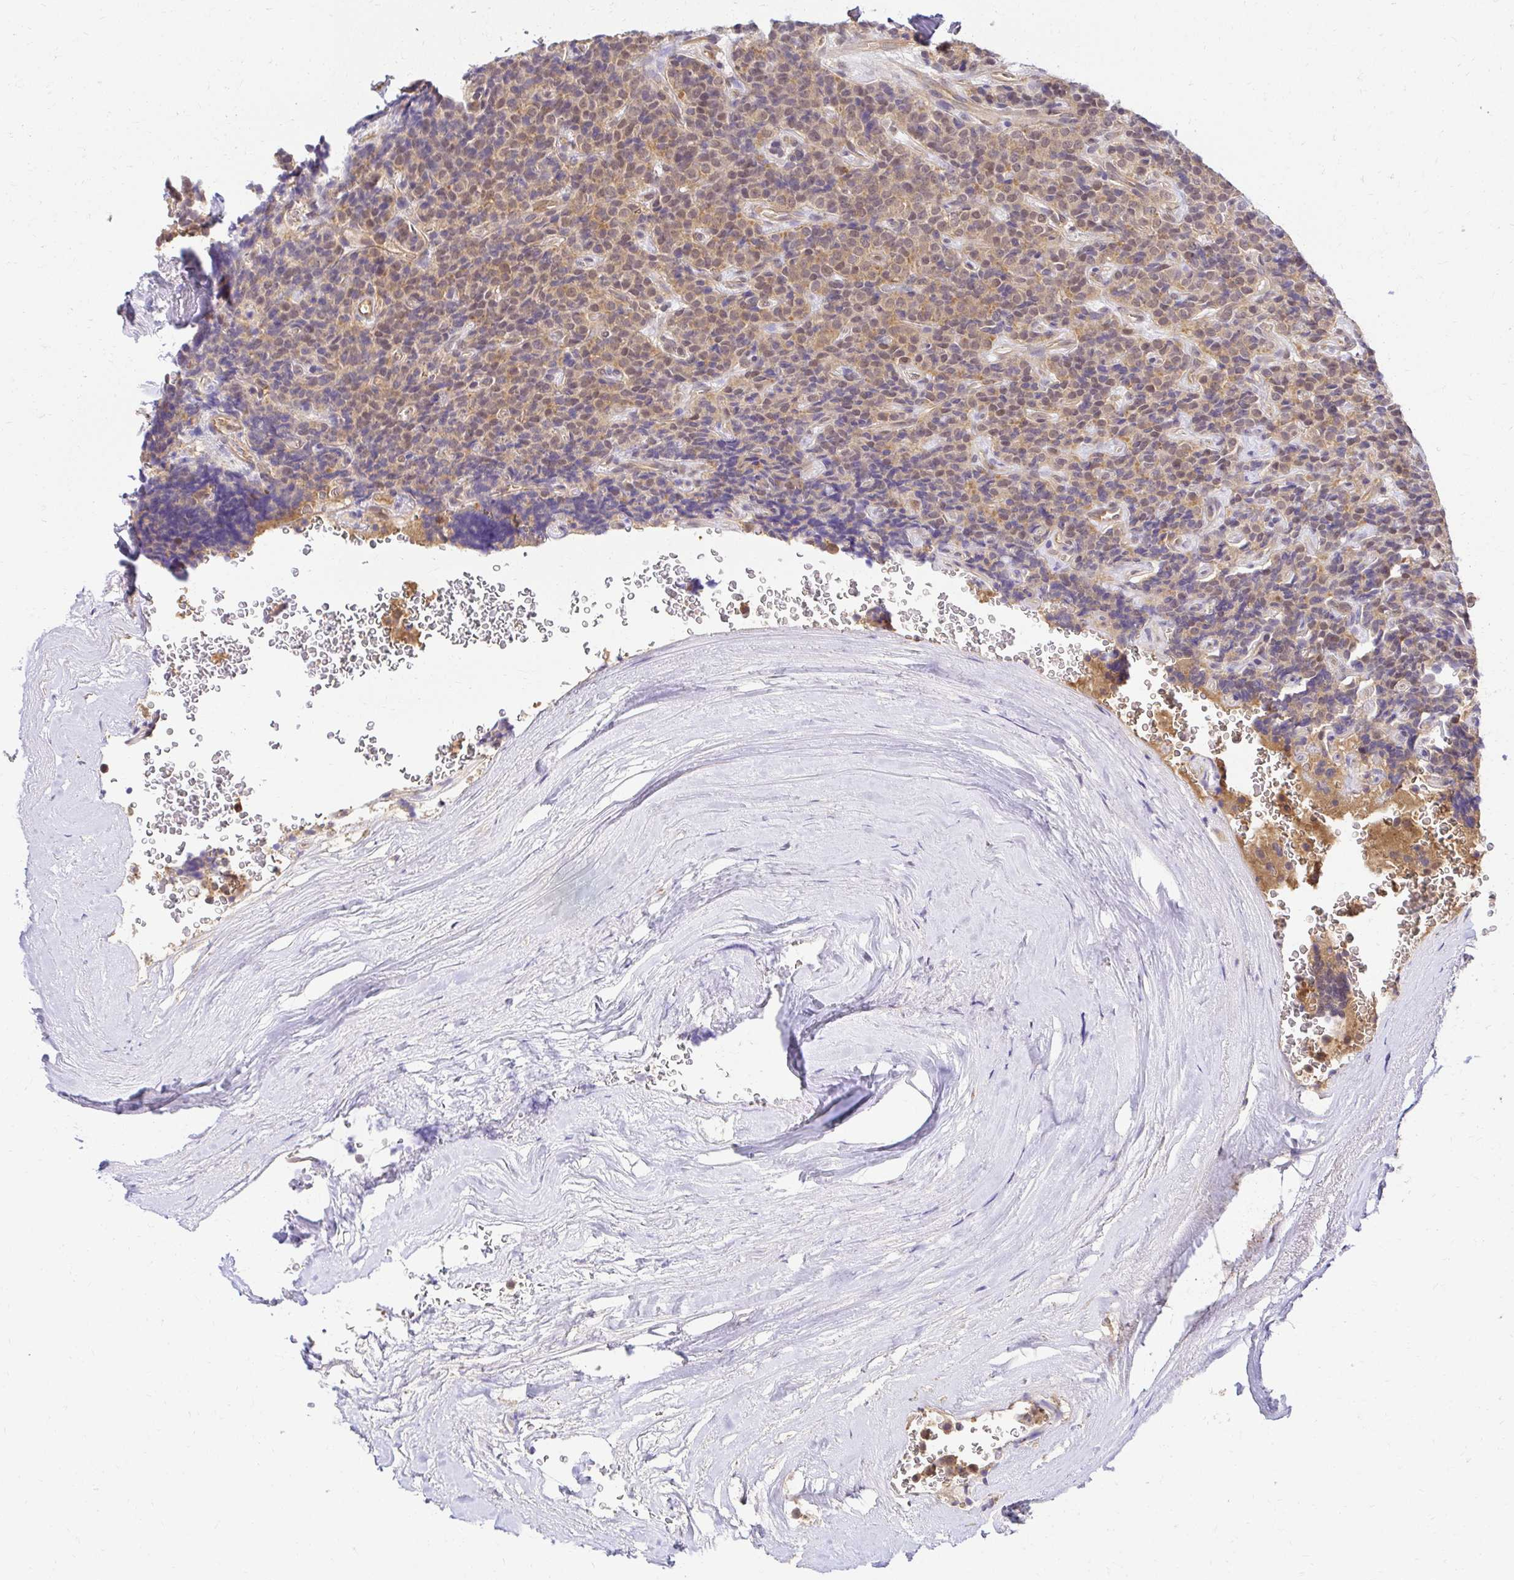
{"staining": {"intensity": "moderate", "quantity": ">75%", "location": "cytoplasmic/membranous,nuclear"}, "tissue": "carcinoid", "cell_type": "Tumor cells", "image_type": "cancer", "snomed": [{"axis": "morphology", "description": "Carcinoid, malignant, NOS"}, {"axis": "topography", "description": "Pancreas"}], "caption": "Carcinoid tissue displays moderate cytoplasmic/membranous and nuclear positivity in approximately >75% of tumor cells, visualized by immunohistochemistry.", "gene": "PSMA4", "patient": {"sex": "male", "age": 36}}